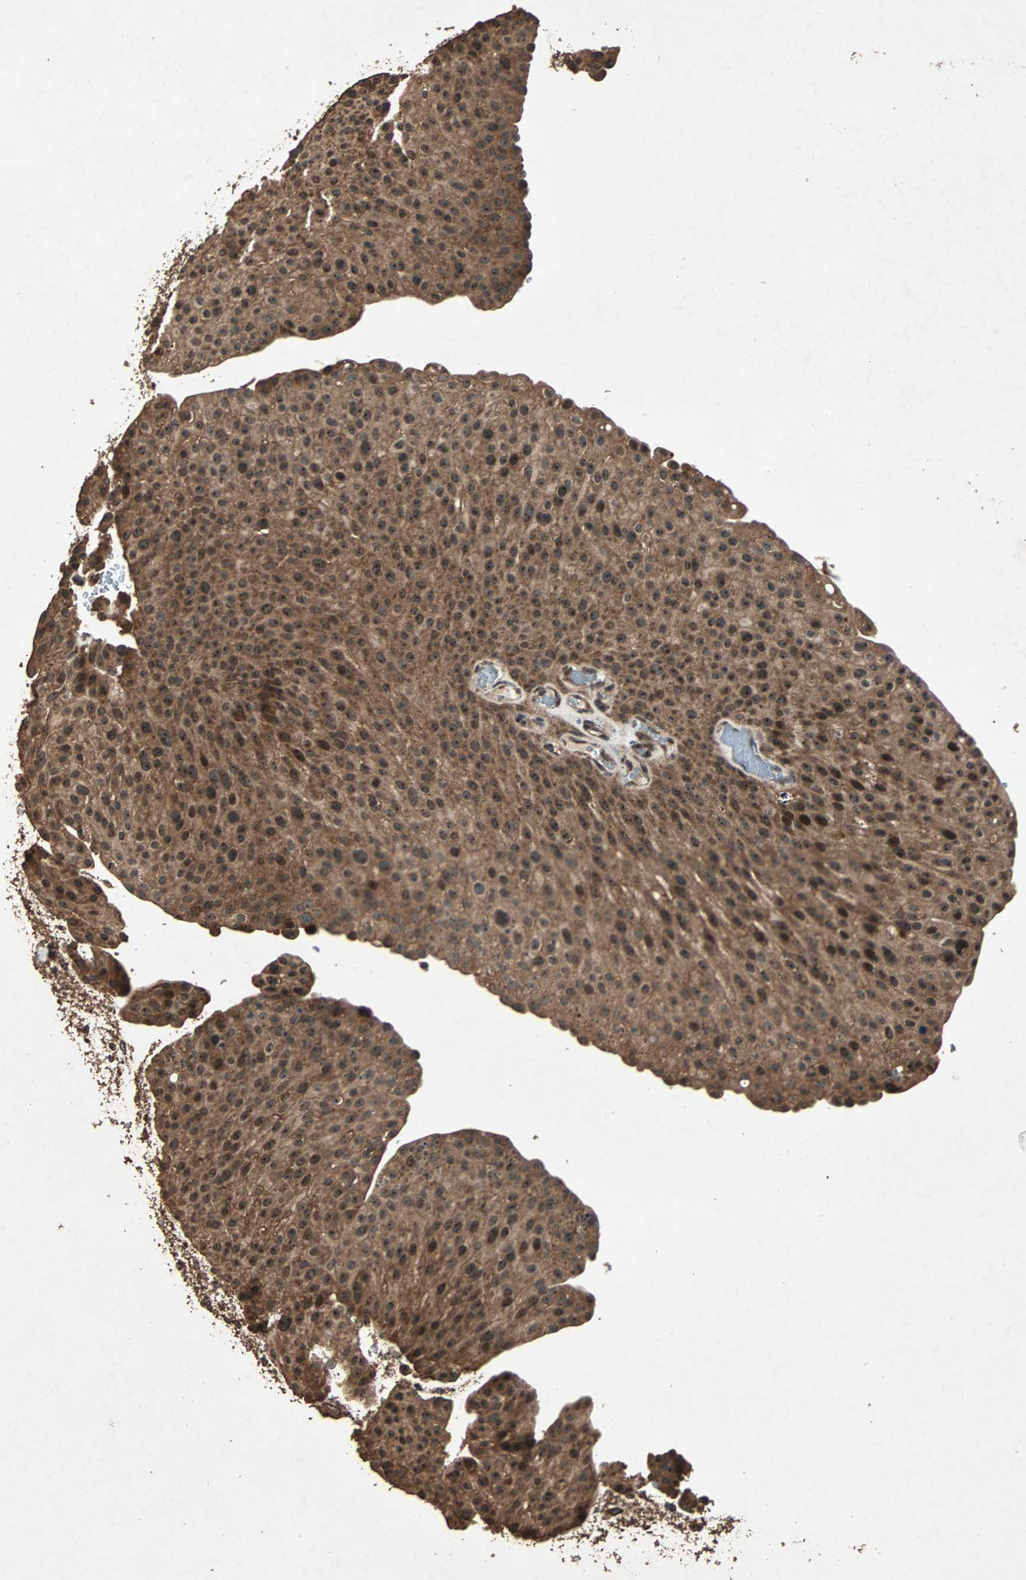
{"staining": {"intensity": "strong", "quantity": ">75%", "location": "cytoplasmic/membranous"}, "tissue": "urothelial cancer", "cell_type": "Tumor cells", "image_type": "cancer", "snomed": [{"axis": "morphology", "description": "Urothelial carcinoma, Low grade"}, {"axis": "topography", "description": "Smooth muscle"}, {"axis": "topography", "description": "Urinary bladder"}], "caption": "Immunohistochemistry staining of low-grade urothelial carcinoma, which reveals high levels of strong cytoplasmic/membranous expression in about >75% of tumor cells indicating strong cytoplasmic/membranous protein expression. The staining was performed using DAB (brown) for protein detection and nuclei were counterstained in hematoxylin (blue).", "gene": "LAMTOR5", "patient": {"sex": "male", "age": 60}}